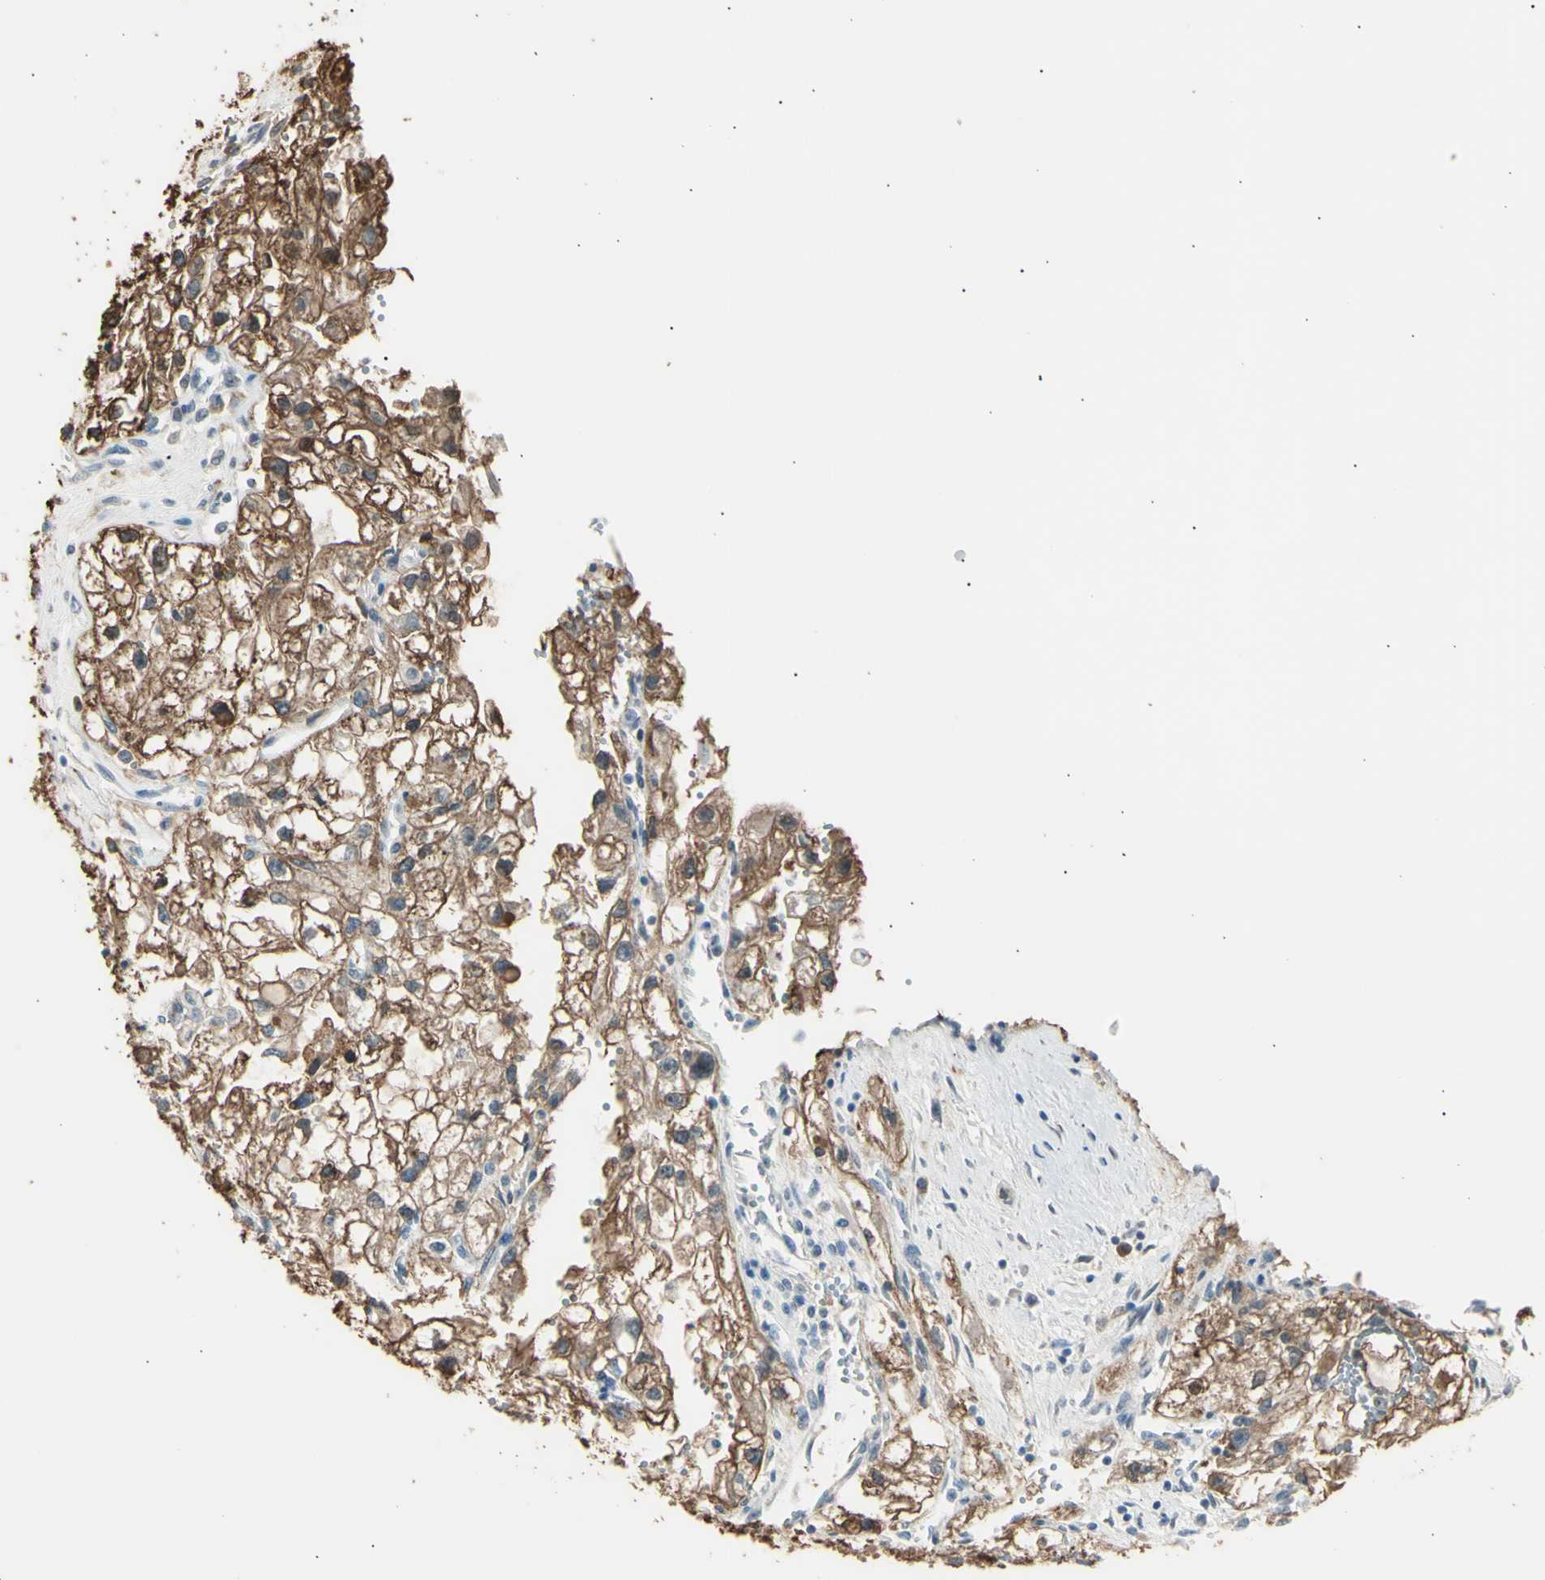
{"staining": {"intensity": "moderate", "quantity": ">75%", "location": "cytoplasmic/membranous"}, "tissue": "renal cancer", "cell_type": "Tumor cells", "image_type": "cancer", "snomed": [{"axis": "morphology", "description": "Adenocarcinoma, NOS"}, {"axis": "topography", "description": "Kidney"}], "caption": "Protein expression analysis of human renal adenocarcinoma reveals moderate cytoplasmic/membranous positivity in approximately >75% of tumor cells. (DAB IHC with brightfield microscopy, high magnification).", "gene": "LHPP", "patient": {"sex": "female", "age": 70}}